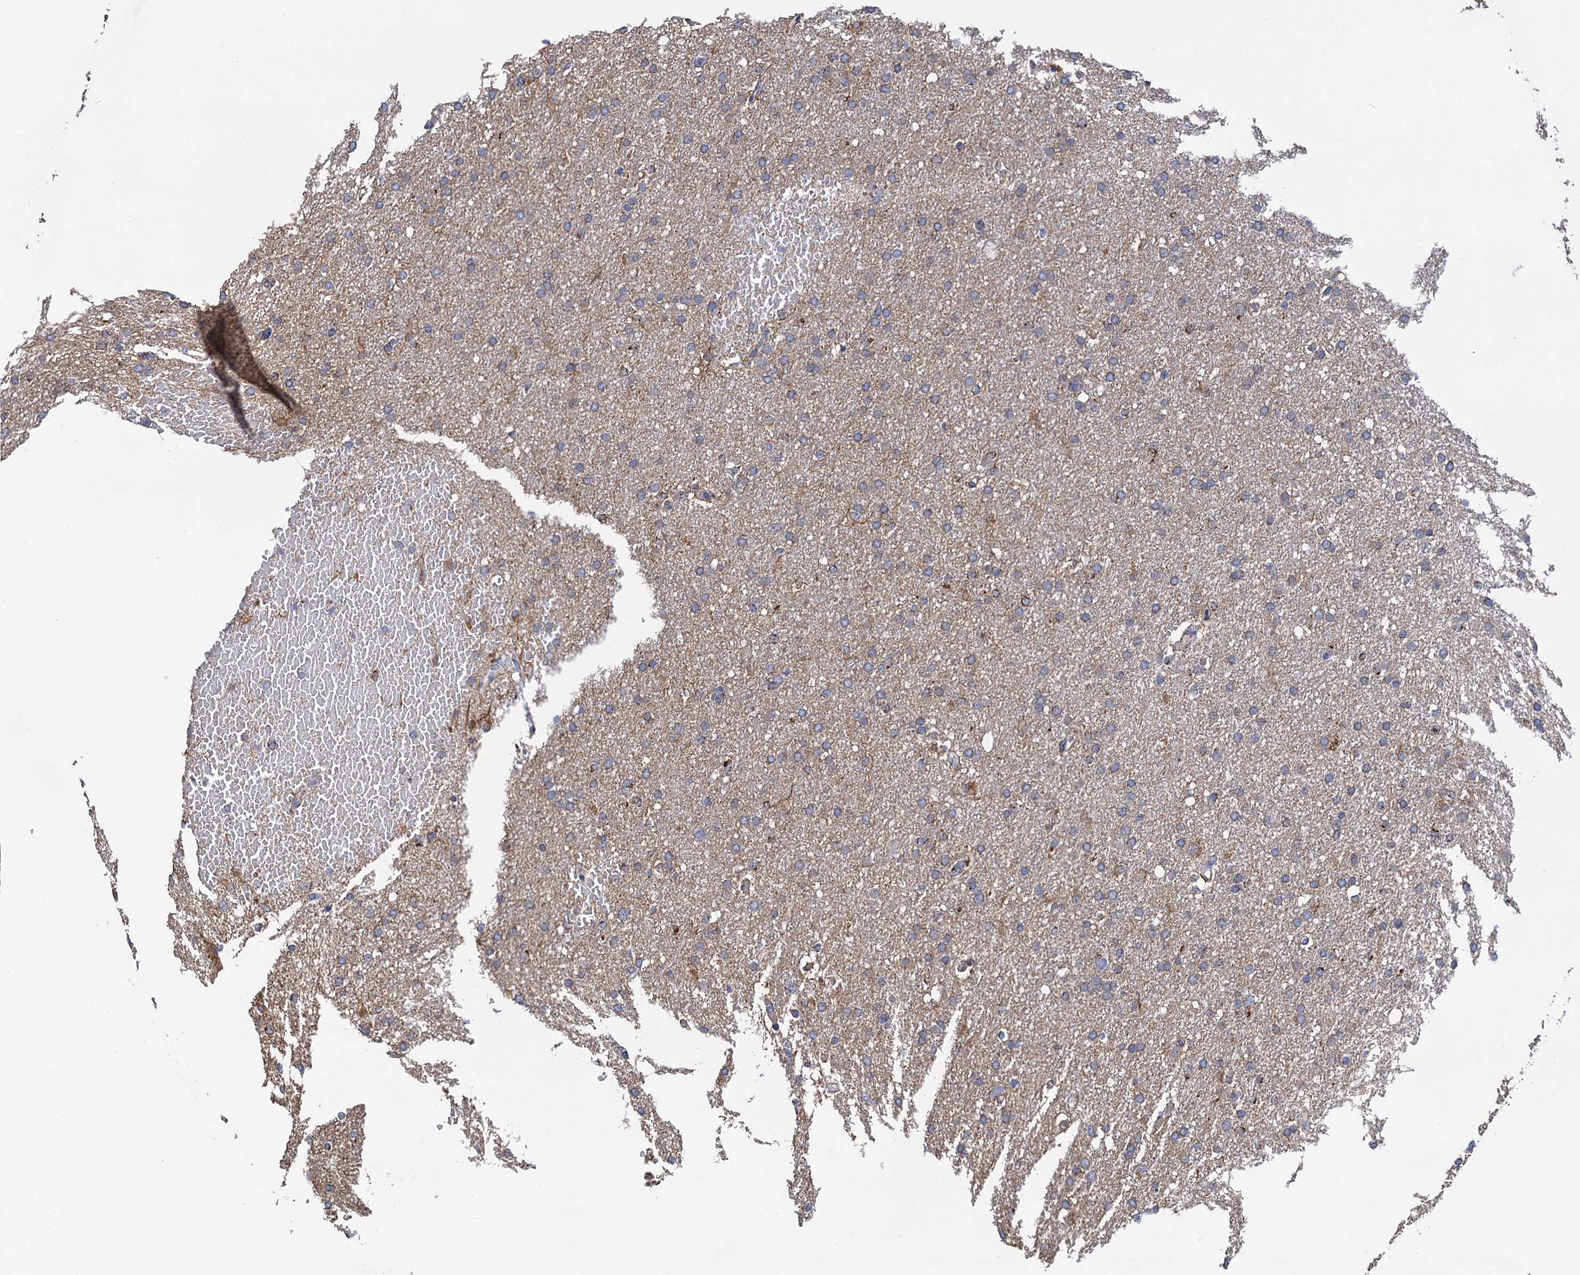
{"staining": {"intensity": "weak", "quantity": "<25%", "location": "cytoplasmic/membranous"}, "tissue": "glioma", "cell_type": "Tumor cells", "image_type": "cancer", "snomed": [{"axis": "morphology", "description": "Glioma, malignant, High grade"}, {"axis": "topography", "description": "Cerebral cortex"}], "caption": "There is no significant expression in tumor cells of high-grade glioma (malignant). (Immunohistochemistry (ihc), brightfield microscopy, high magnification).", "gene": "PTCD3", "patient": {"sex": "female", "age": 36}}